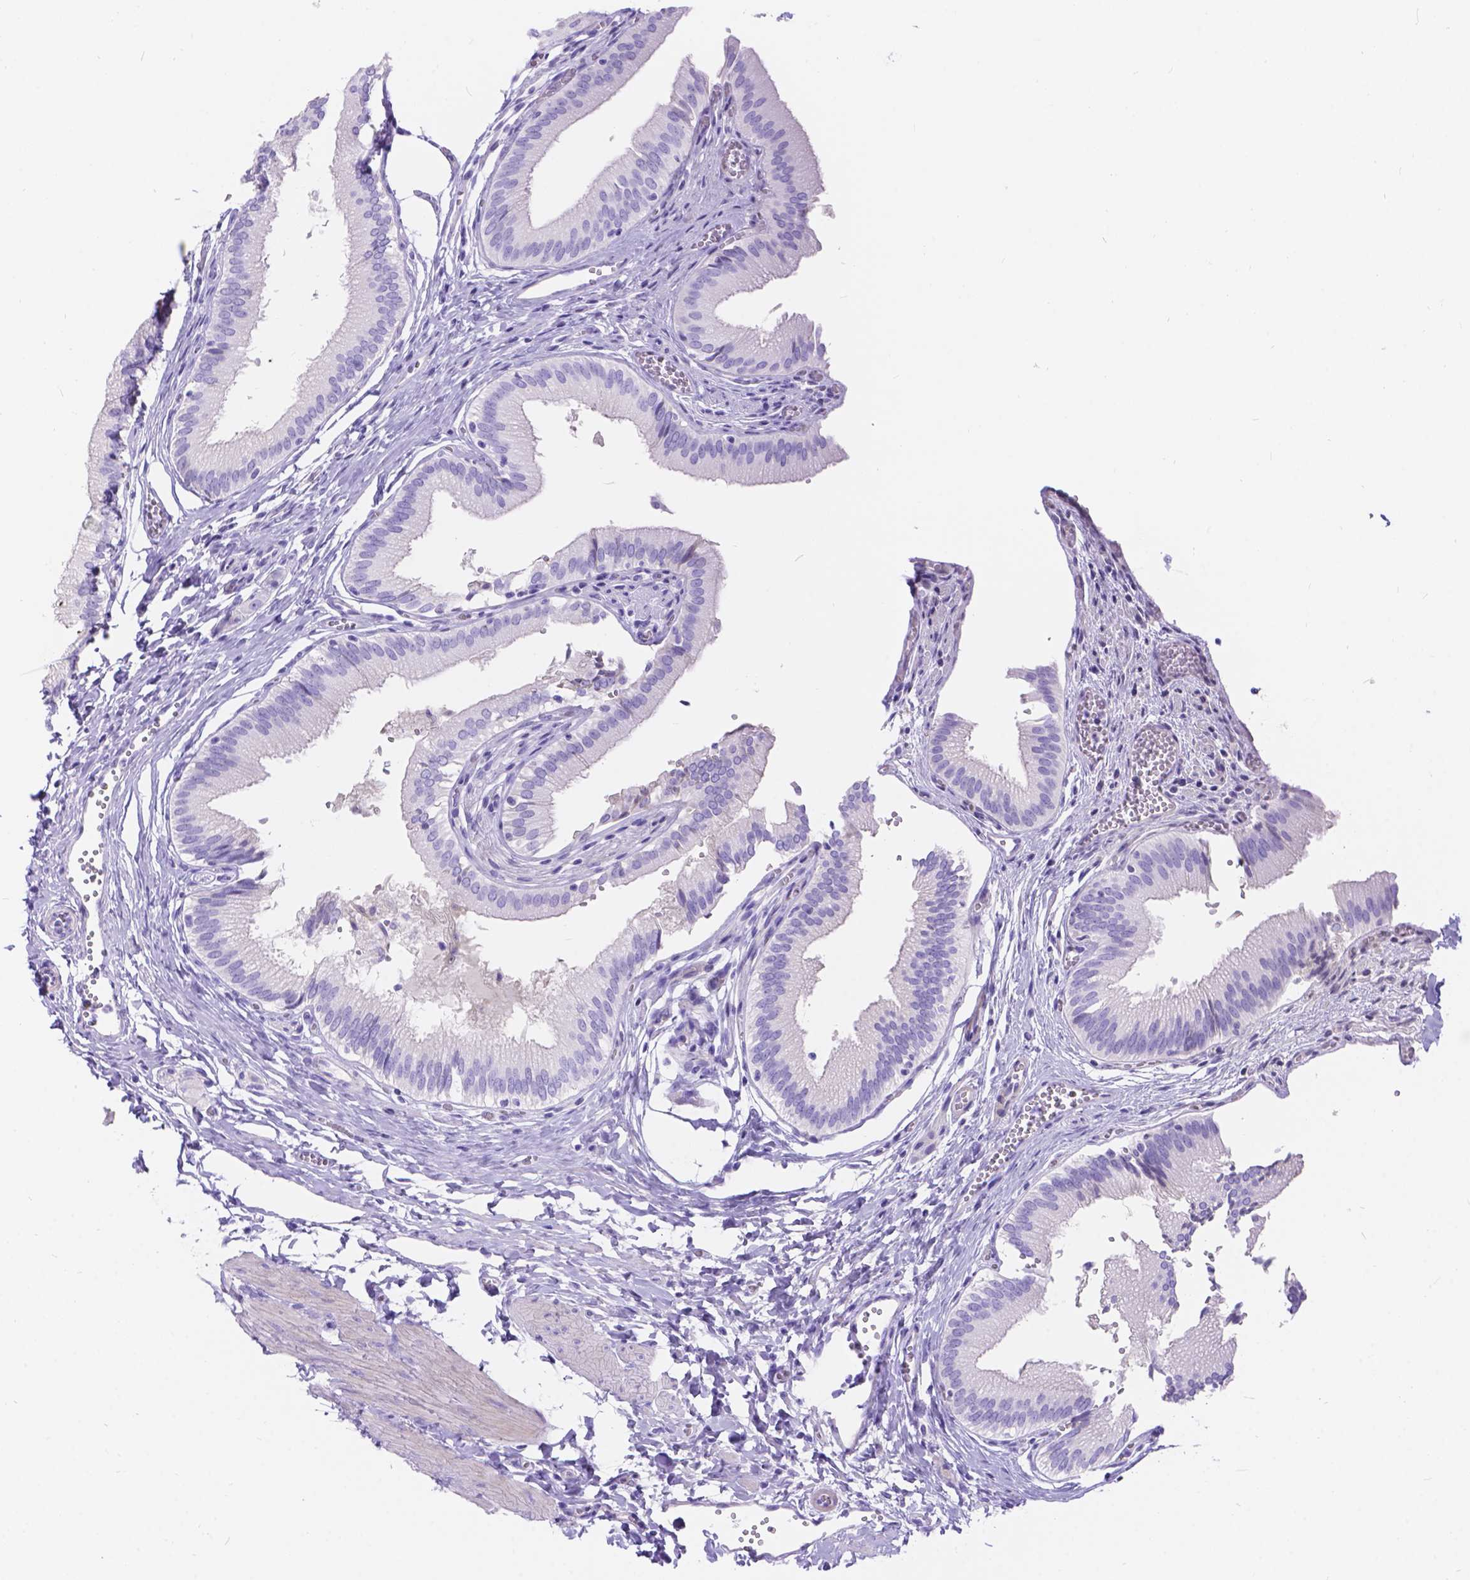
{"staining": {"intensity": "negative", "quantity": "none", "location": "none"}, "tissue": "gallbladder", "cell_type": "Glandular cells", "image_type": "normal", "snomed": [{"axis": "morphology", "description": "Normal tissue, NOS"}, {"axis": "topography", "description": "Gallbladder"}, {"axis": "topography", "description": "Peripheral nerve tissue"}], "caption": "Glandular cells show no significant expression in benign gallbladder. (DAB (3,3'-diaminobenzidine) immunohistochemistry, high magnification).", "gene": "KLHL10", "patient": {"sex": "male", "age": 17}}